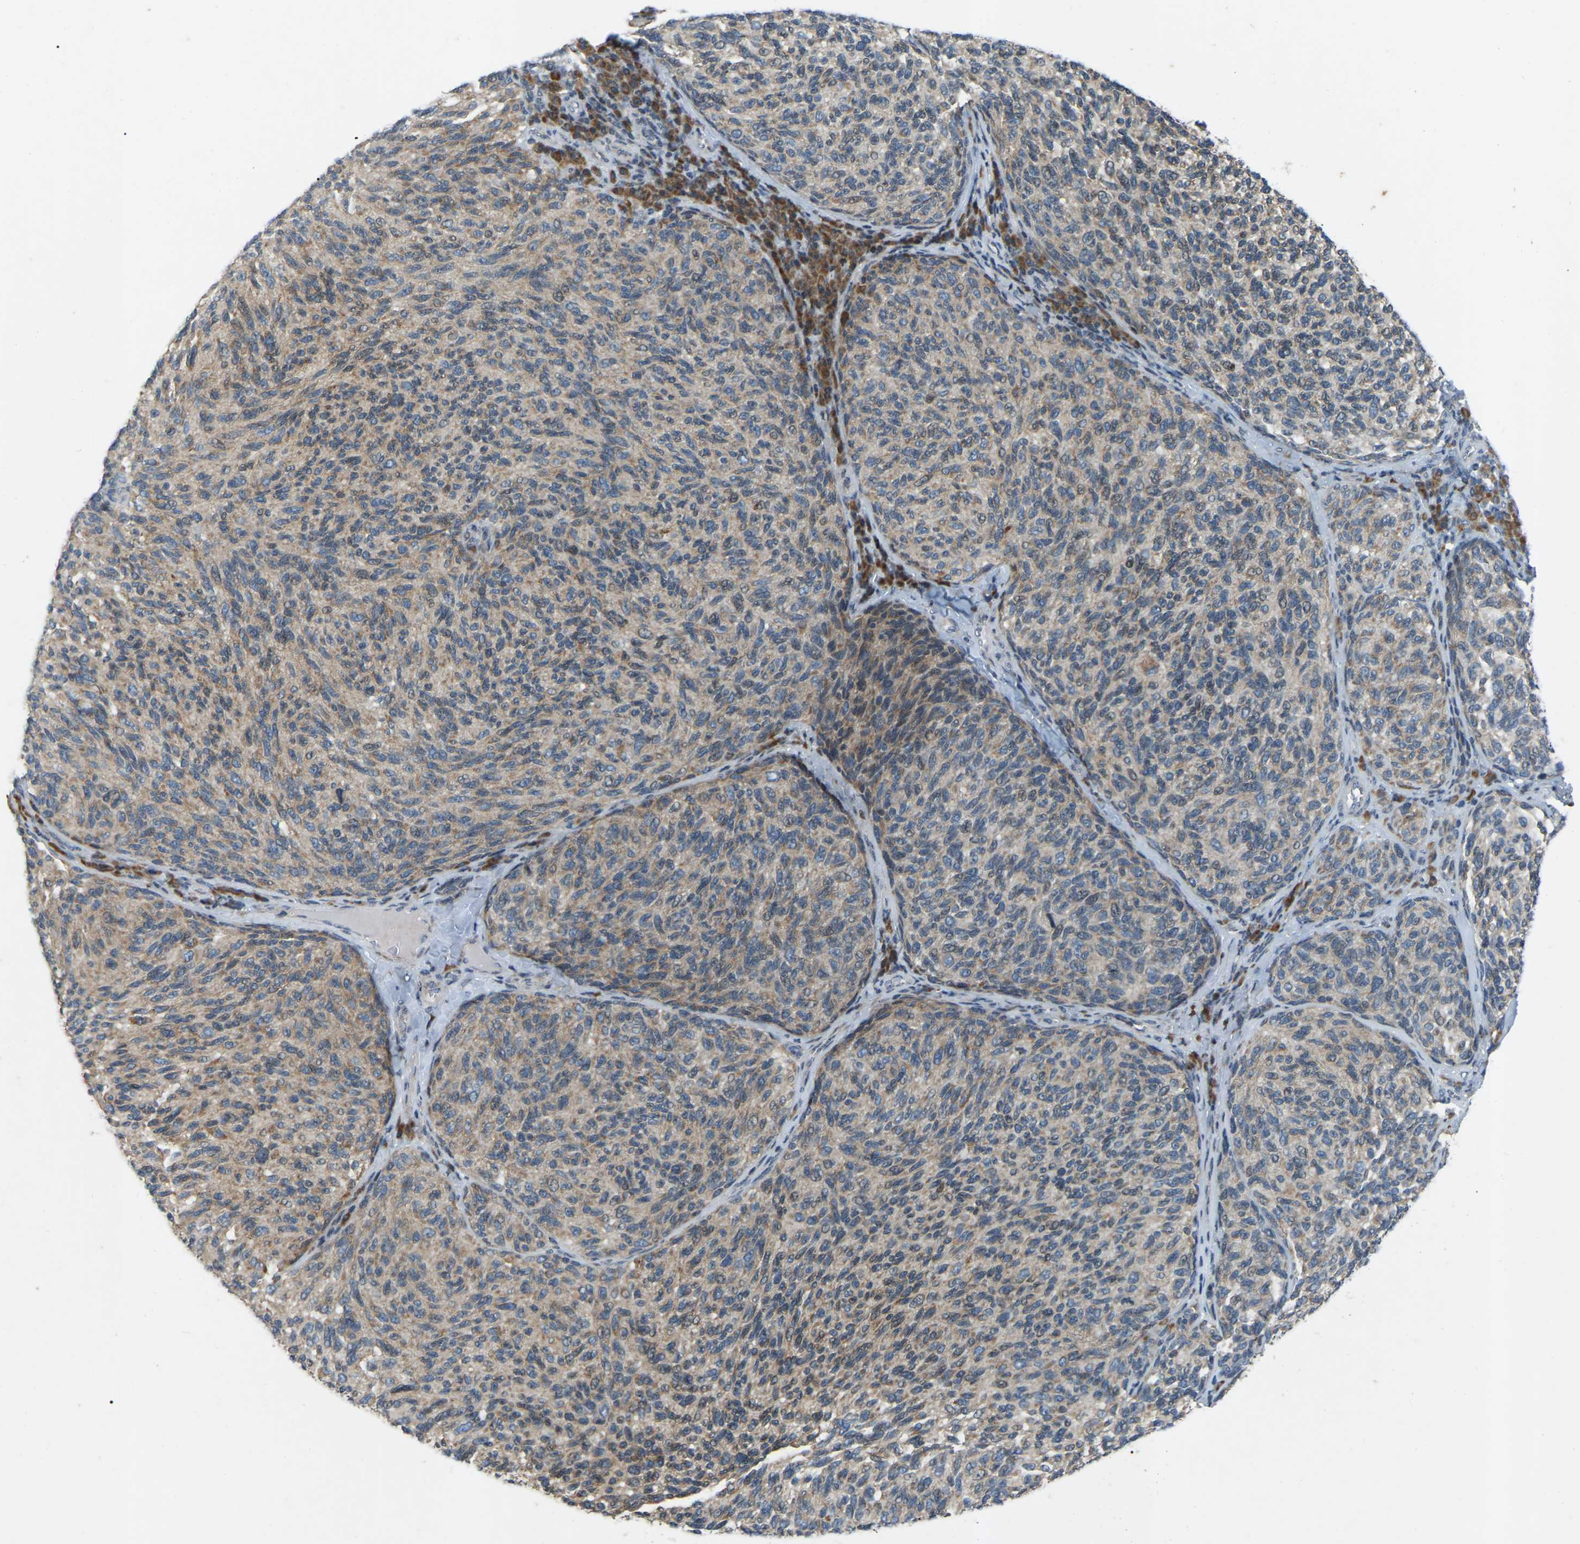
{"staining": {"intensity": "weak", "quantity": ">75%", "location": "cytoplasmic/membranous"}, "tissue": "melanoma", "cell_type": "Tumor cells", "image_type": "cancer", "snomed": [{"axis": "morphology", "description": "Malignant melanoma, NOS"}, {"axis": "topography", "description": "Skin"}], "caption": "Protein staining of melanoma tissue displays weak cytoplasmic/membranous positivity in approximately >75% of tumor cells. The staining is performed using DAB (3,3'-diaminobenzidine) brown chromogen to label protein expression. The nuclei are counter-stained blue using hematoxylin.", "gene": "PARL", "patient": {"sex": "female", "age": 73}}